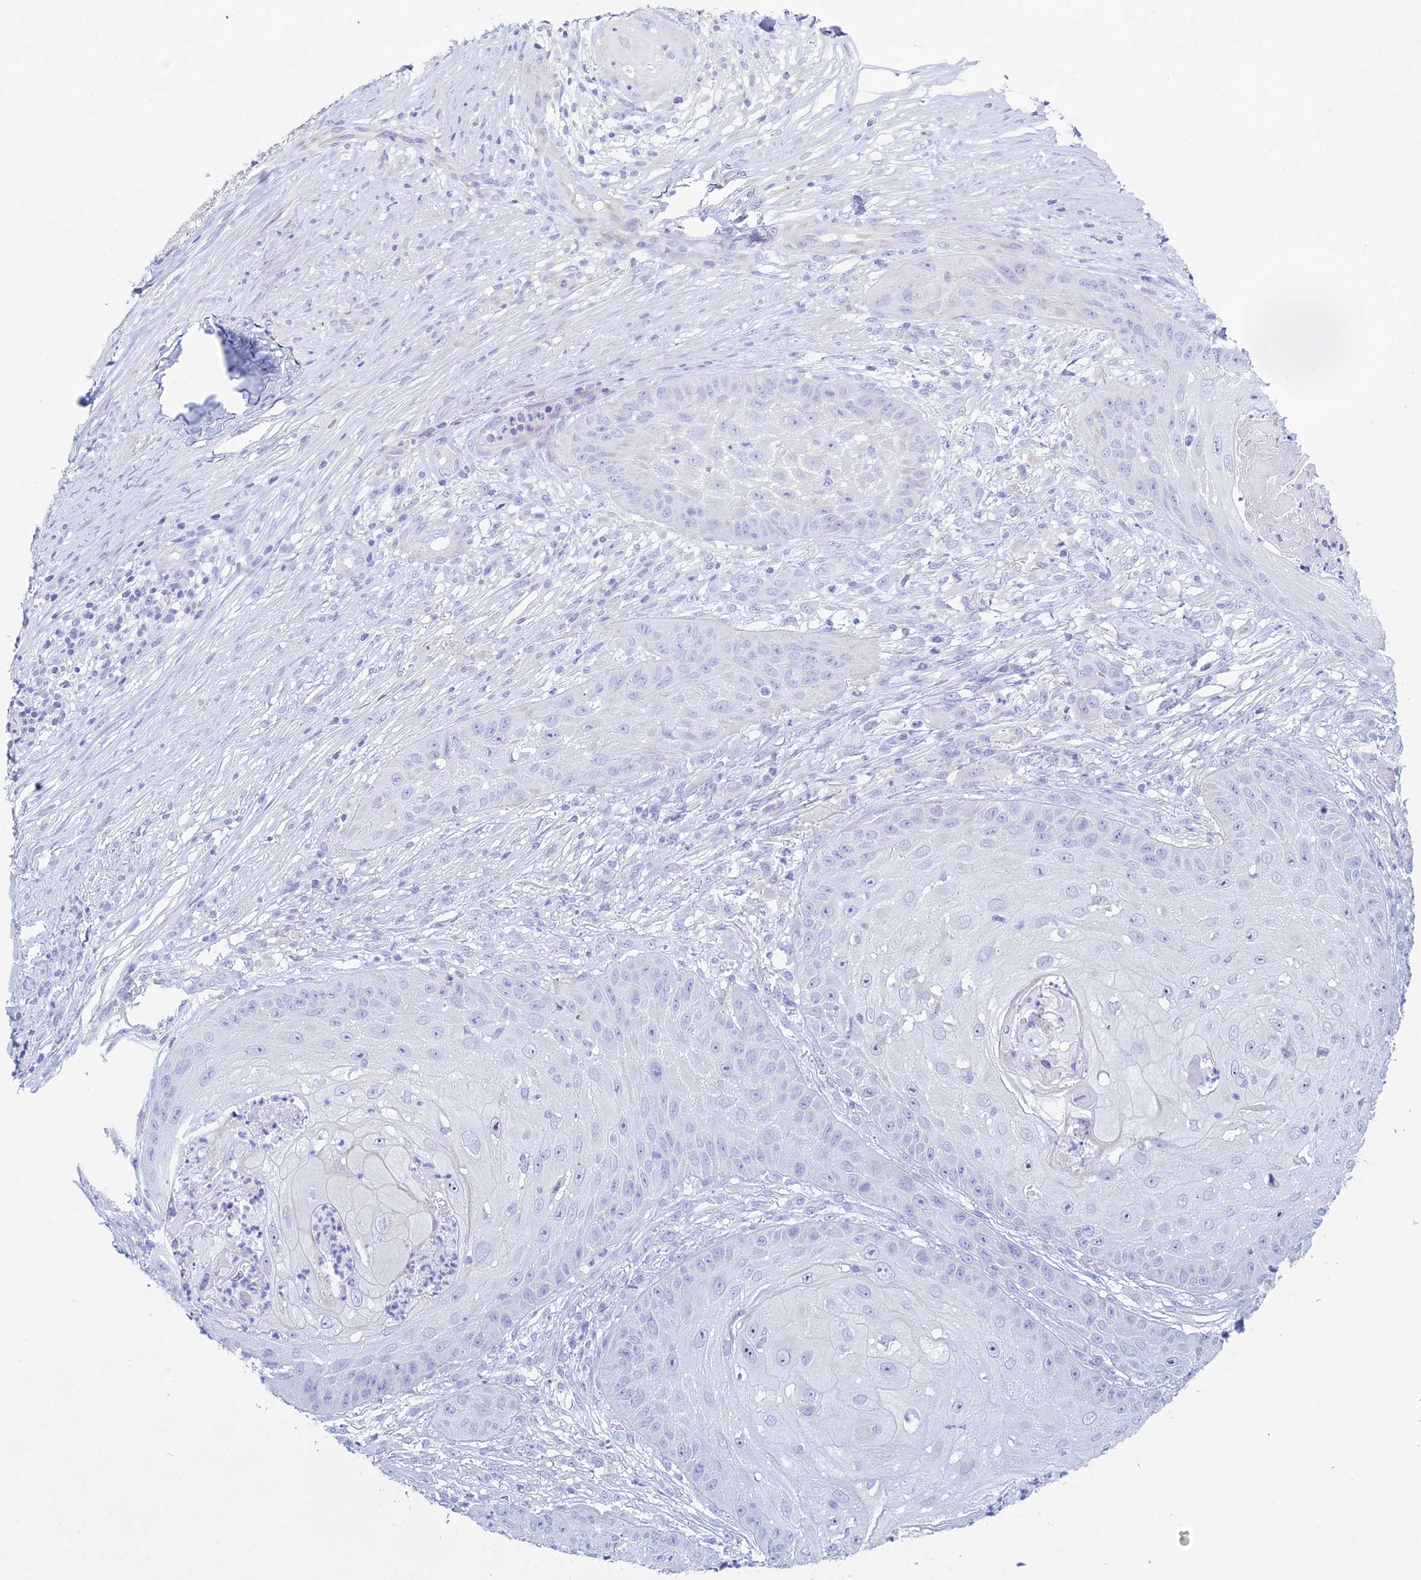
{"staining": {"intensity": "negative", "quantity": "none", "location": "none"}, "tissue": "skin cancer", "cell_type": "Tumor cells", "image_type": "cancer", "snomed": [{"axis": "morphology", "description": "Squamous cell carcinoma, NOS"}, {"axis": "topography", "description": "Skin"}], "caption": "Immunohistochemical staining of skin squamous cell carcinoma demonstrates no significant staining in tumor cells.", "gene": "PRR13", "patient": {"sex": "male", "age": 70}}